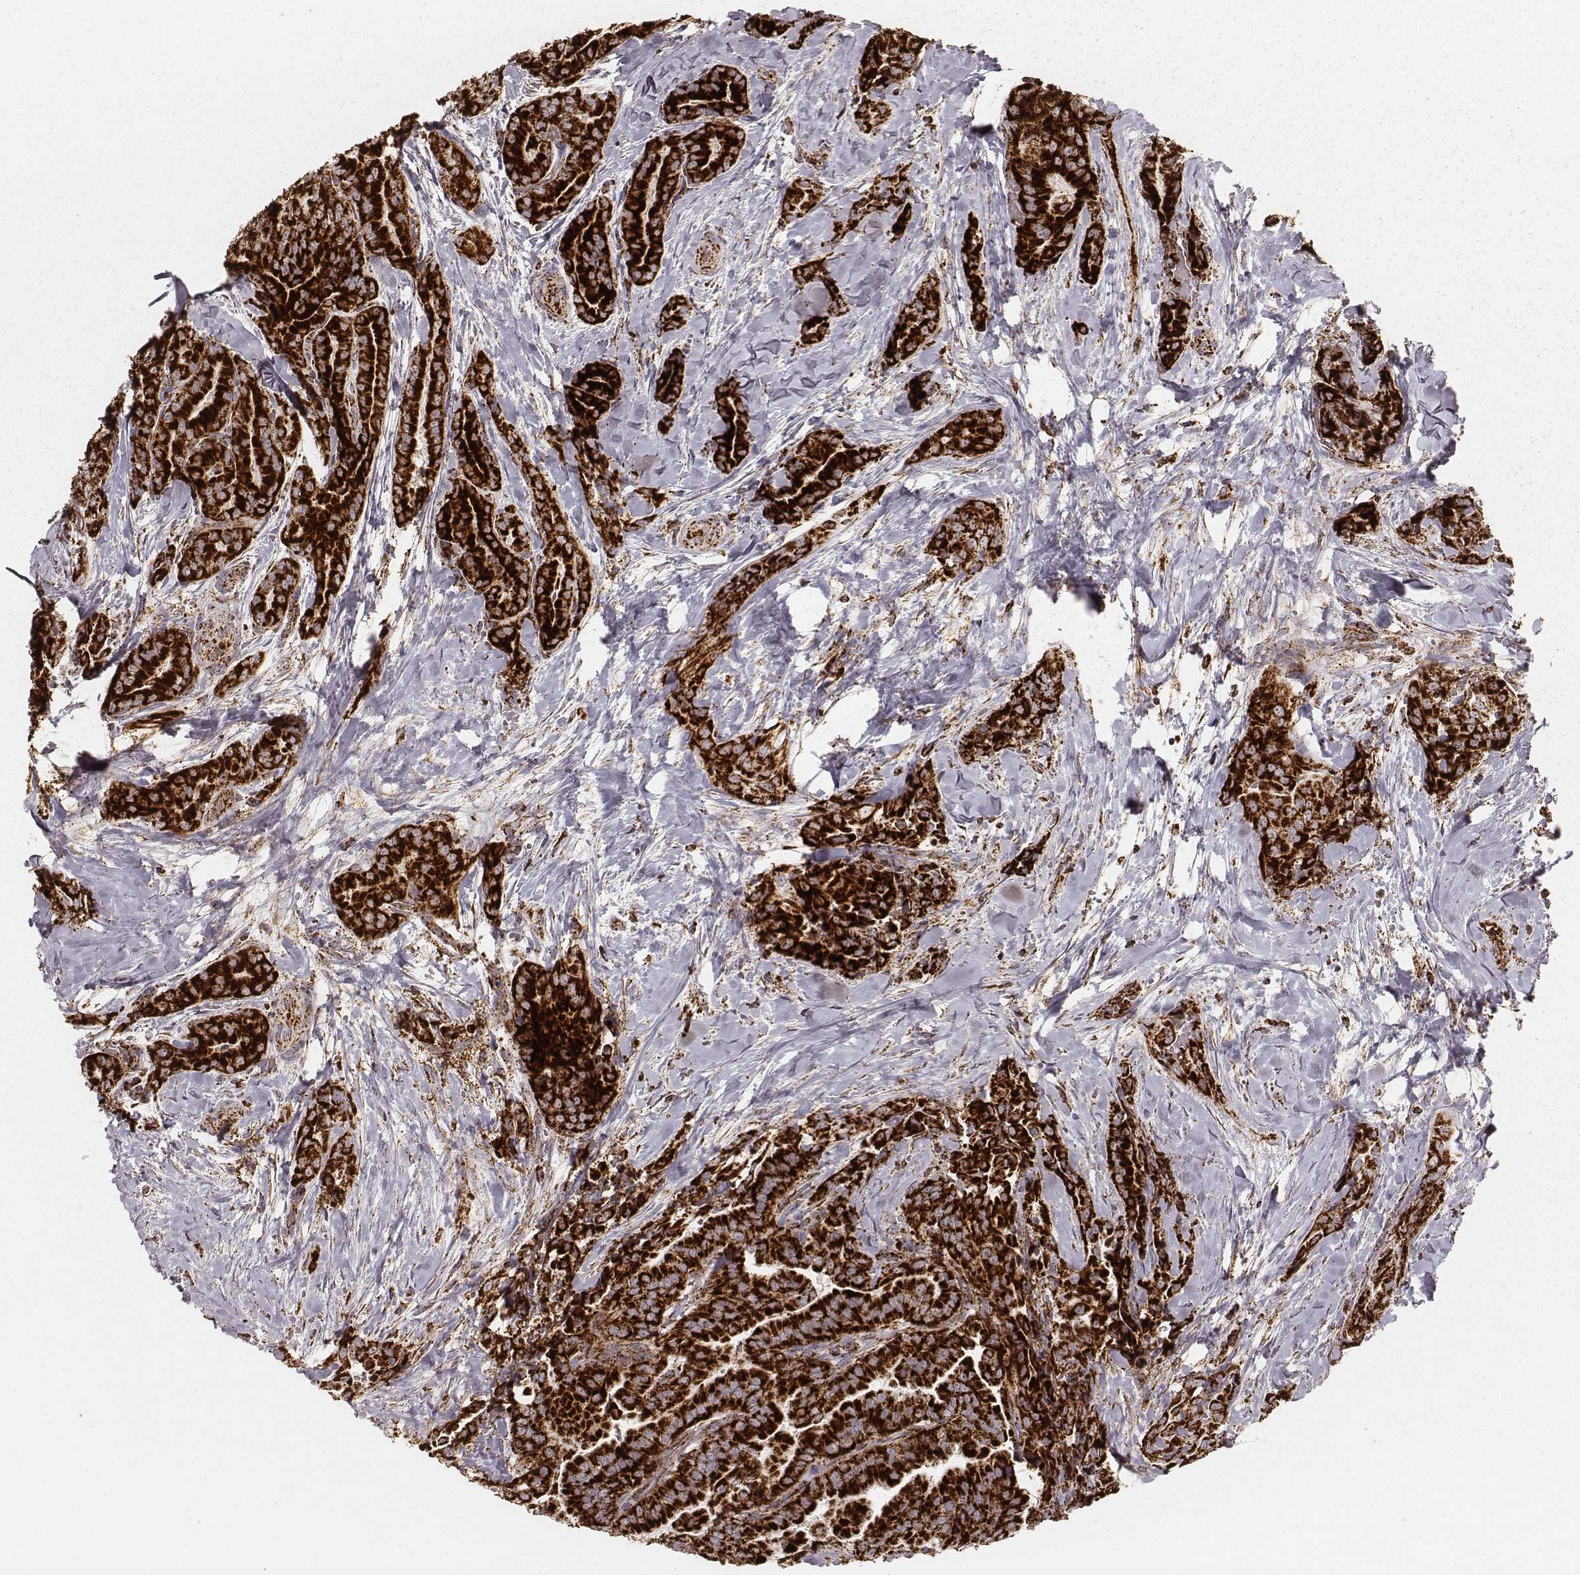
{"staining": {"intensity": "strong", "quantity": ">75%", "location": "cytoplasmic/membranous"}, "tissue": "thyroid cancer", "cell_type": "Tumor cells", "image_type": "cancer", "snomed": [{"axis": "morphology", "description": "Papillary adenocarcinoma, NOS"}, {"axis": "topography", "description": "Thyroid gland"}], "caption": "Immunohistochemistry (IHC) (DAB) staining of human thyroid cancer displays strong cytoplasmic/membranous protein expression in approximately >75% of tumor cells.", "gene": "CS", "patient": {"sex": "male", "age": 61}}